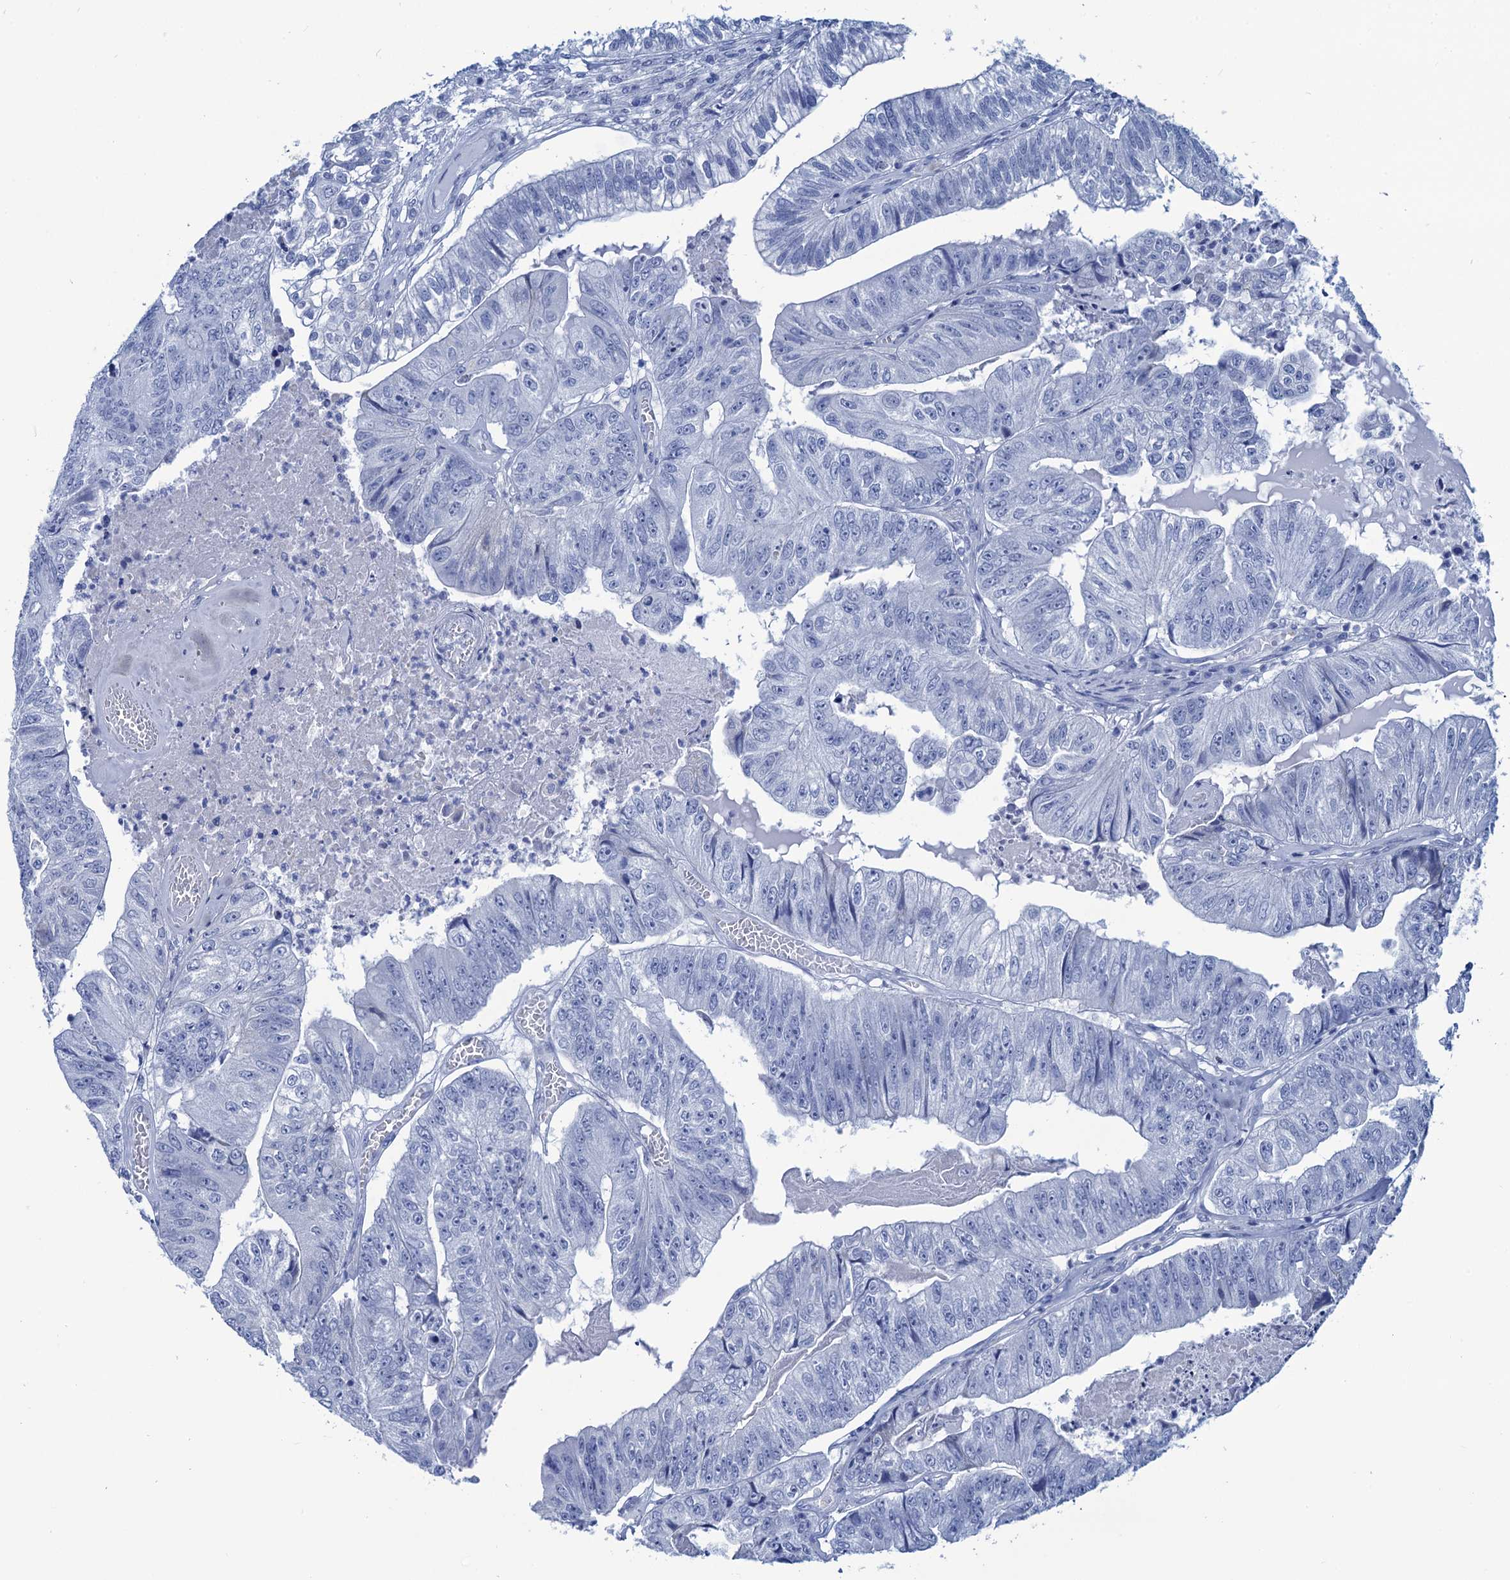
{"staining": {"intensity": "negative", "quantity": "none", "location": "none"}, "tissue": "colorectal cancer", "cell_type": "Tumor cells", "image_type": "cancer", "snomed": [{"axis": "morphology", "description": "Adenocarcinoma, NOS"}, {"axis": "topography", "description": "Colon"}], "caption": "Micrograph shows no protein expression in tumor cells of colorectal adenocarcinoma tissue.", "gene": "CABYR", "patient": {"sex": "female", "age": 67}}